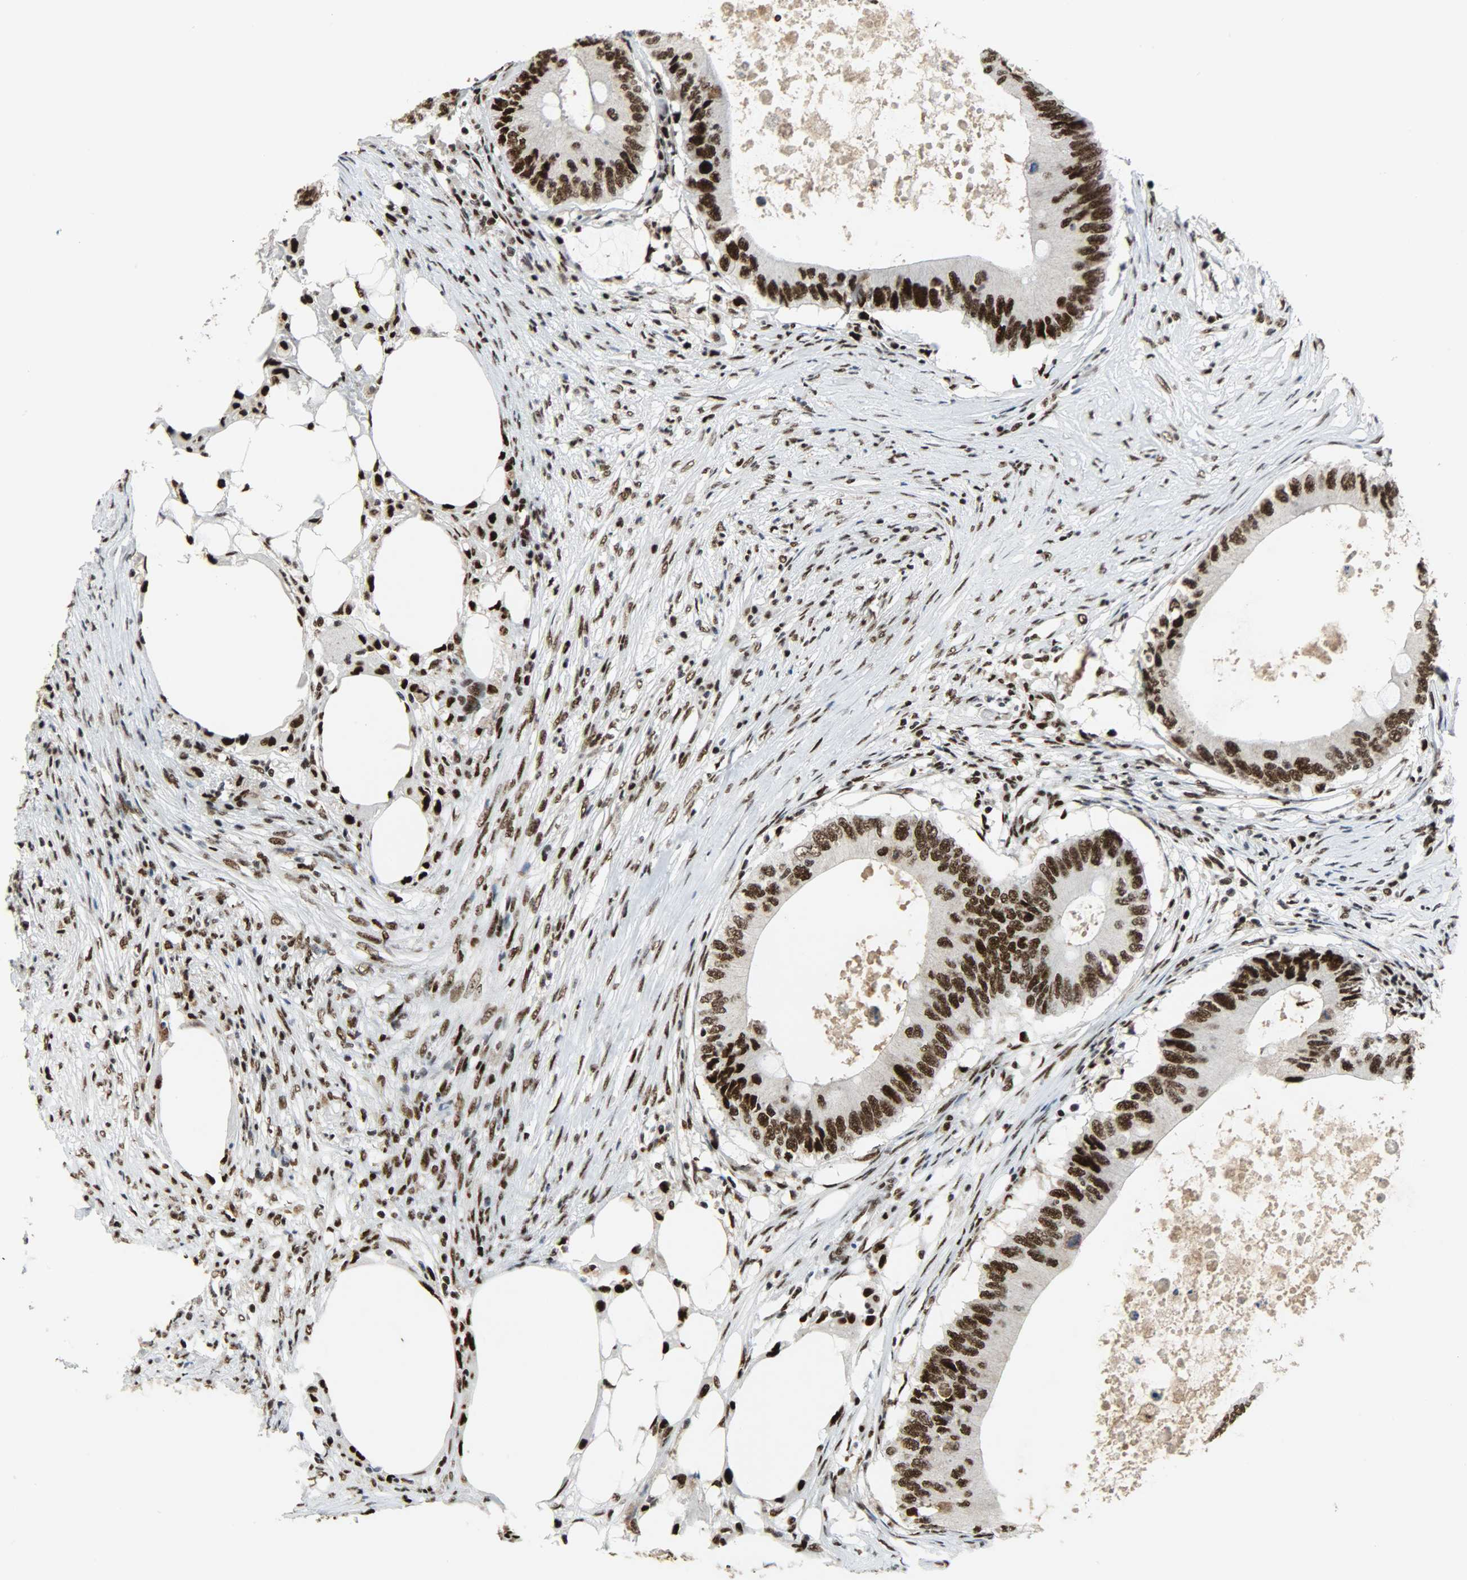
{"staining": {"intensity": "strong", "quantity": ">75%", "location": "nuclear"}, "tissue": "colorectal cancer", "cell_type": "Tumor cells", "image_type": "cancer", "snomed": [{"axis": "morphology", "description": "Adenocarcinoma, NOS"}, {"axis": "topography", "description": "Colon"}], "caption": "Protein expression analysis of human colorectal cancer reveals strong nuclear expression in about >75% of tumor cells.", "gene": "SSB", "patient": {"sex": "male", "age": 71}}